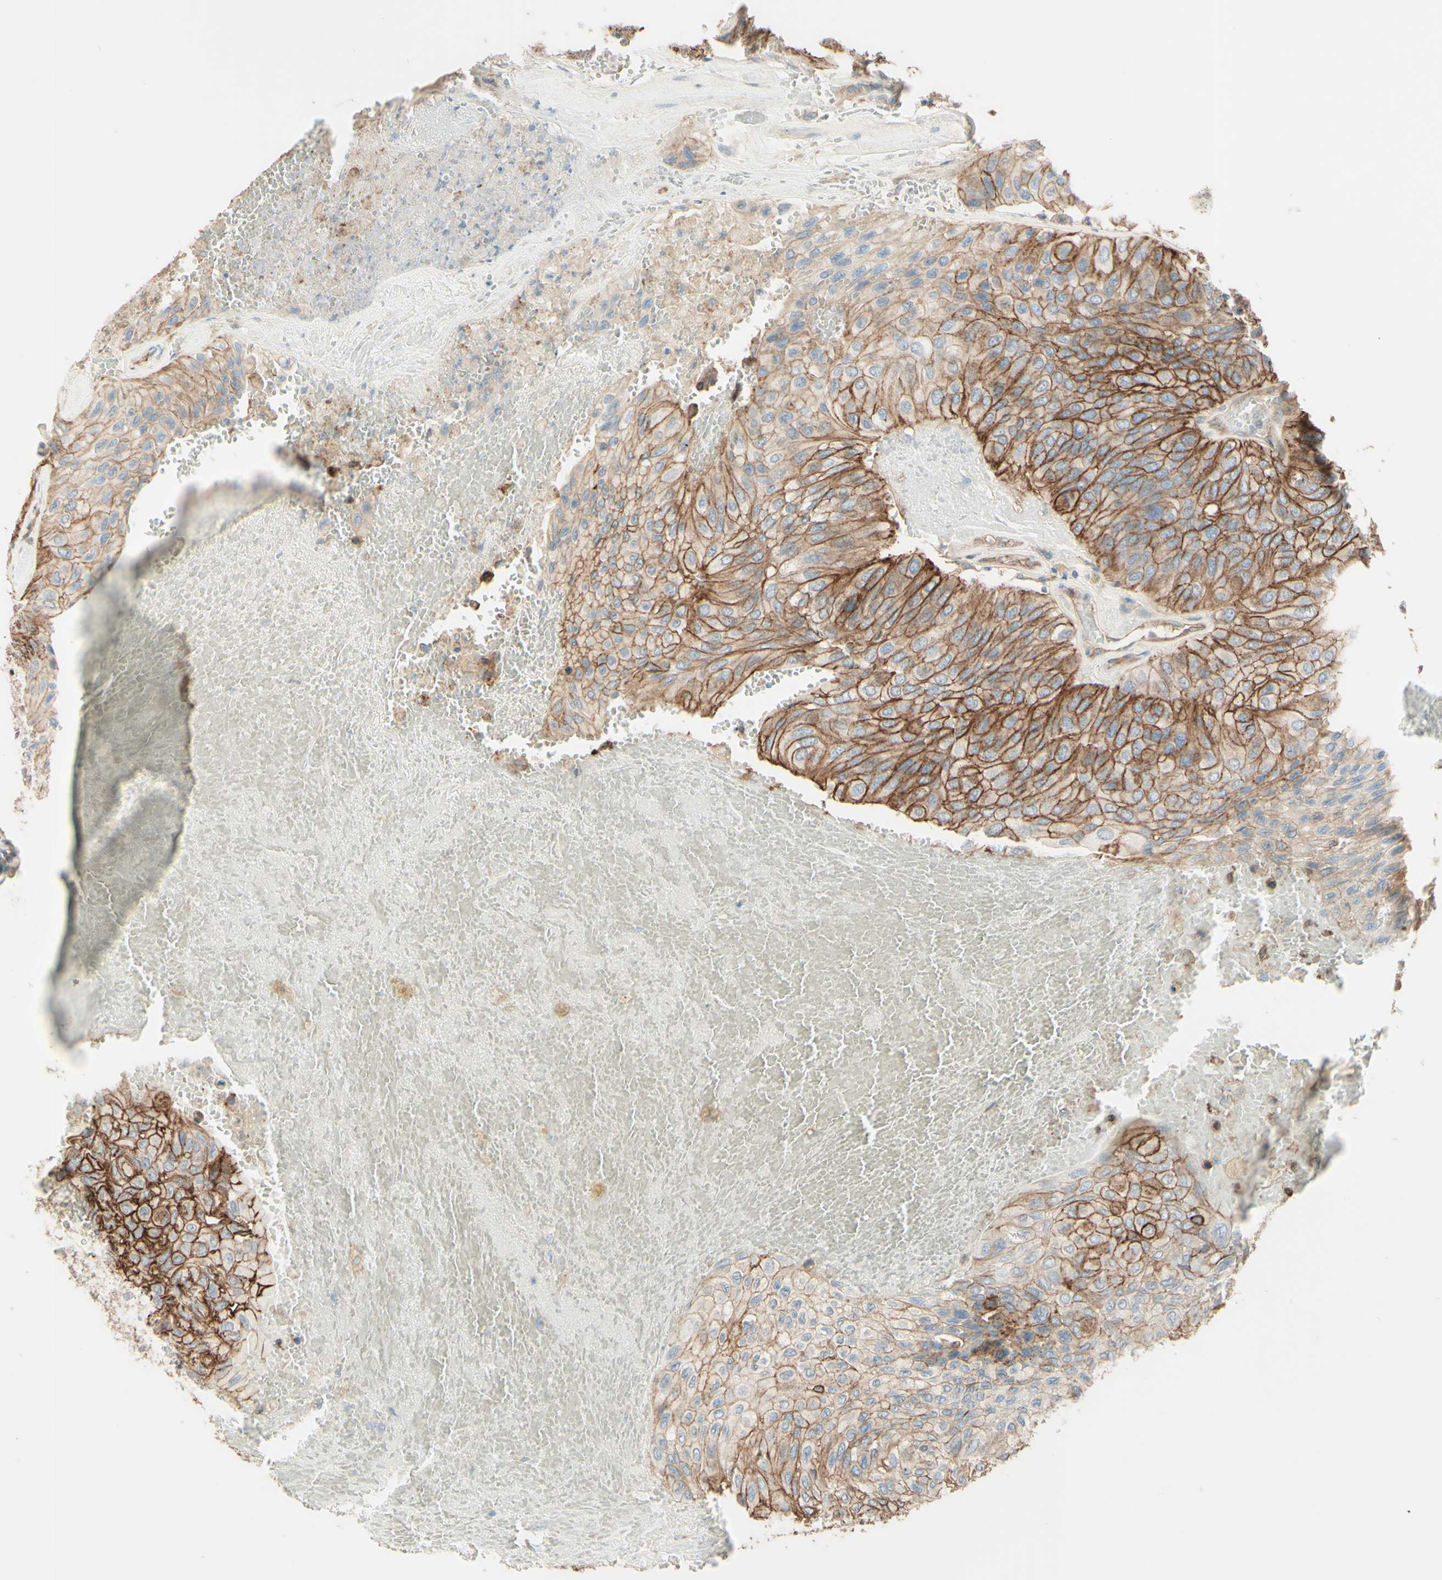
{"staining": {"intensity": "moderate", "quantity": ">75%", "location": "cytoplasmic/membranous"}, "tissue": "urothelial cancer", "cell_type": "Tumor cells", "image_type": "cancer", "snomed": [{"axis": "morphology", "description": "Urothelial carcinoma, High grade"}, {"axis": "topography", "description": "Urinary bladder"}], "caption": "The image shows staining of urothelial carcinoma (high-grade), revealing moderate cytoplasmic/membranous protein staining (brown color) within tumor cells.", "gene": "RNF149", "patient": {"sex": "male", "age": 66}}